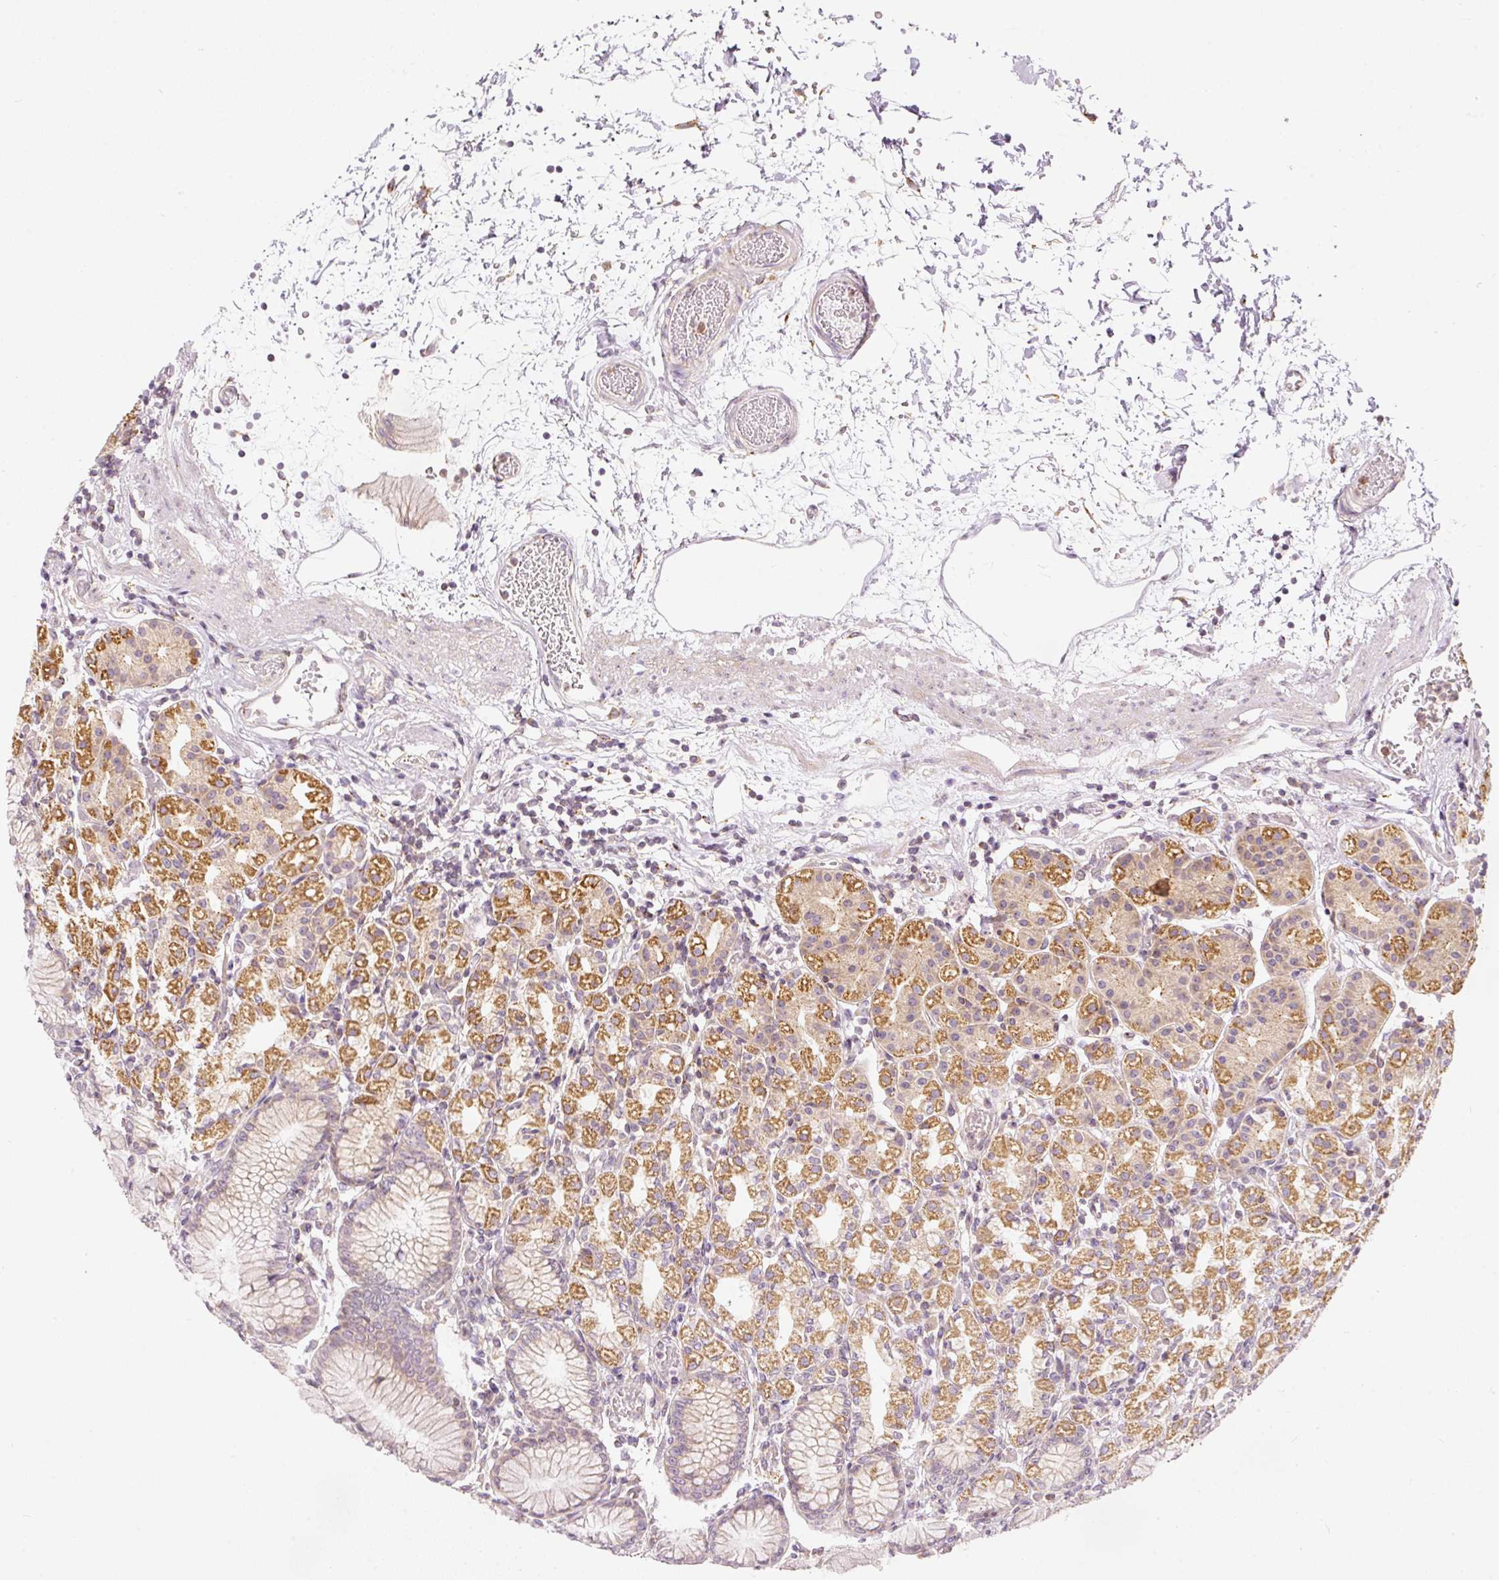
{"staining": {"intensity": "moderate", "quantity": ">75%", "location": "cytoplasmic/membranous"}, "tissue": "stomach", "cell_type": "Glandular cells", "image_type": "normal", "snomed": [{"axis": "morphology", "description": "Normal tissue, NOS"}, {"axis": "topography", "description": "Stomach"}], "caption": "This micrograph demonstrates immunohistochemistry staining of benign human stomach, with medium moderate cytoplasmic/membranous staining in approximately >75% of glandular cells.", "gene": "SNAPC5", "patient": {"sex": "female", "age": 57}}